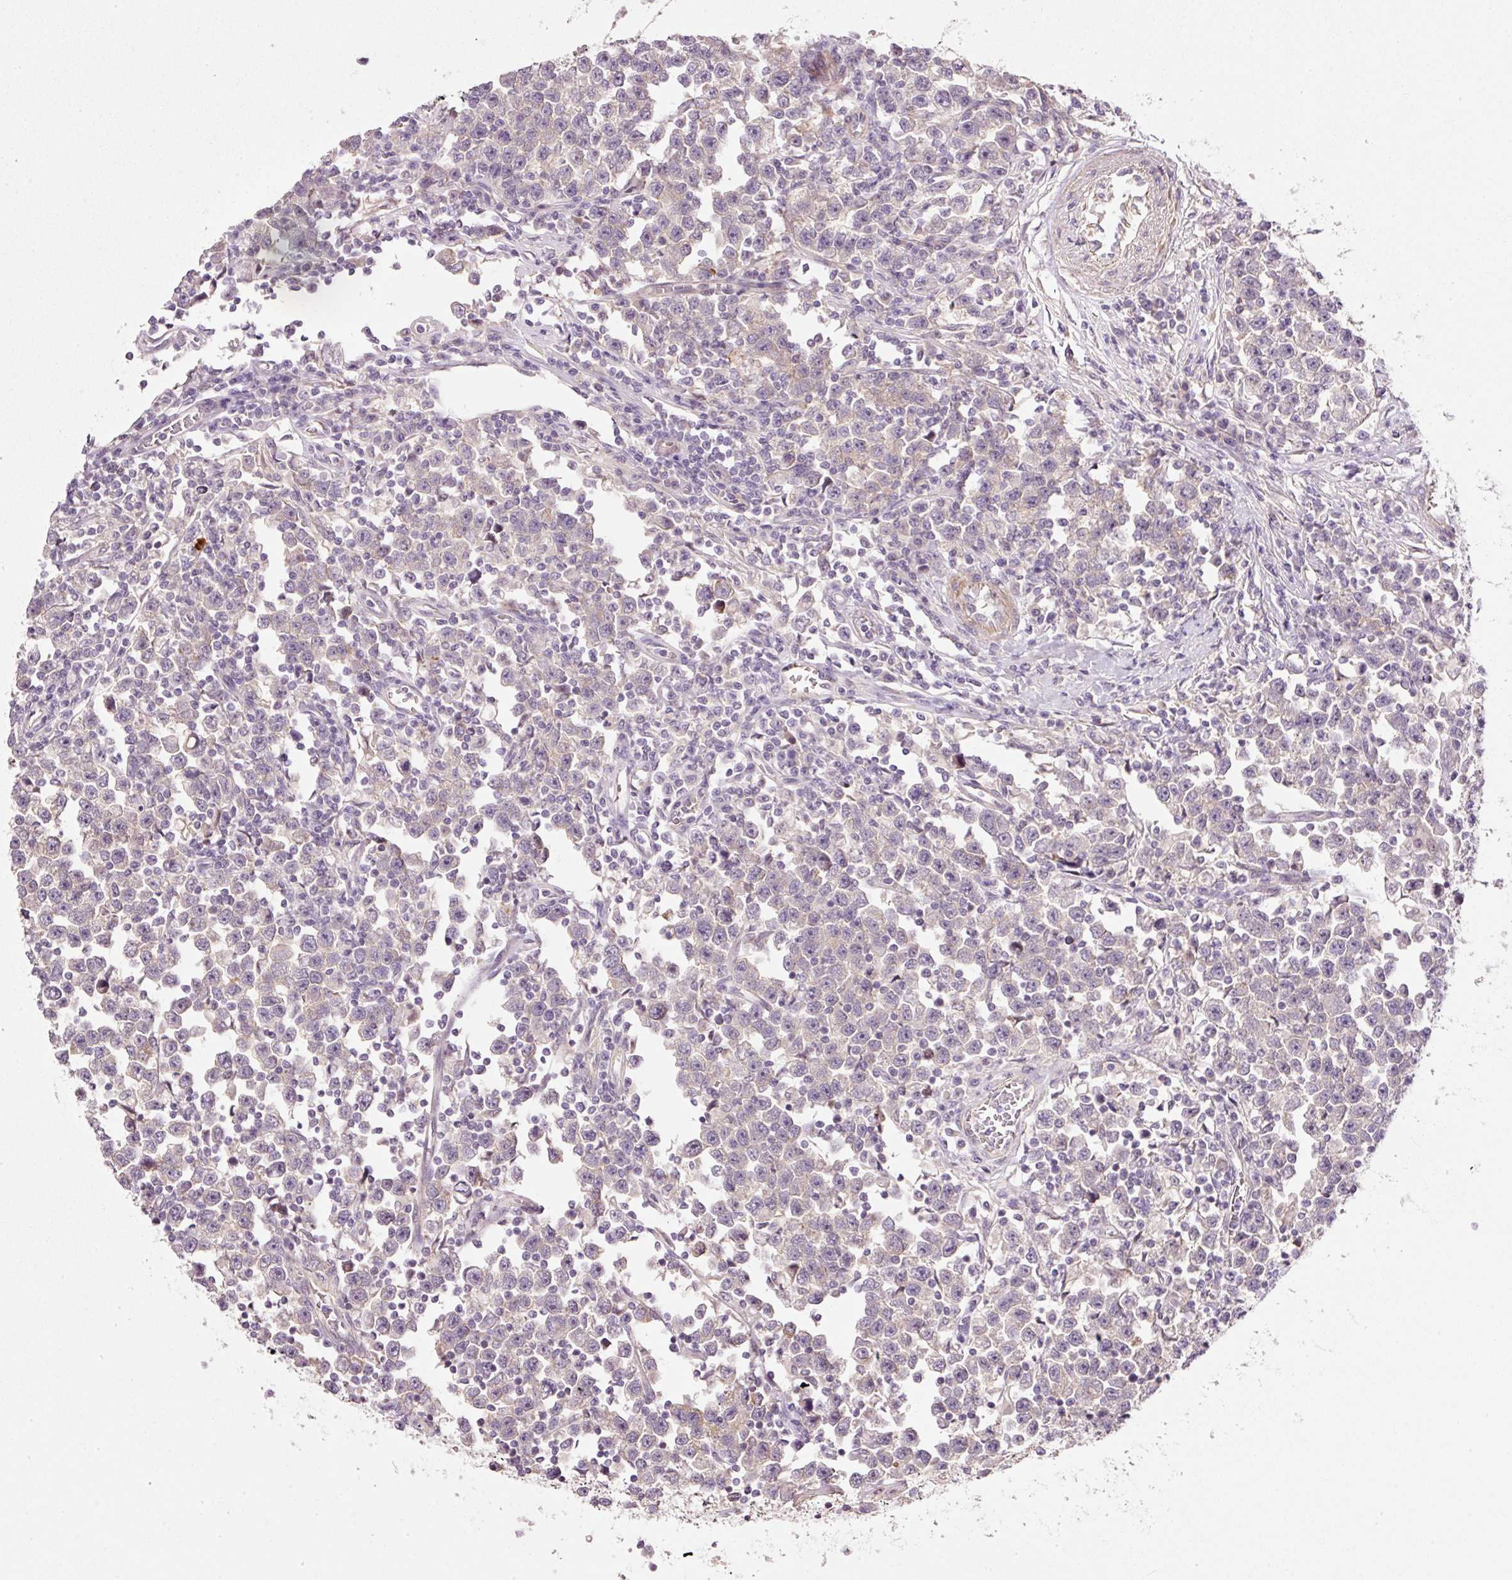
{"staining": {"intensity": "negative", "quantity": "none", "location": "none"}, "tissue": "testis cancer", "cell_type": "Tumor cells", "image_type": "cancer", "snomed": [{"axis": "morphology", "description": "Seminoma, NOS"}, {"axis": "topography", "description": "Testis"}], "caption": "DAB immunohistochemical staining of human testis seminoma exhibits no significant positivity in tumor cells. The staining is performed using DAB (3,3'-diaminobenzidine) brown chromogen with nuclei counter-stained in using hematoxylin.", "gene": "TIRAP", "patient": {"sex": "male", "age": 43}}